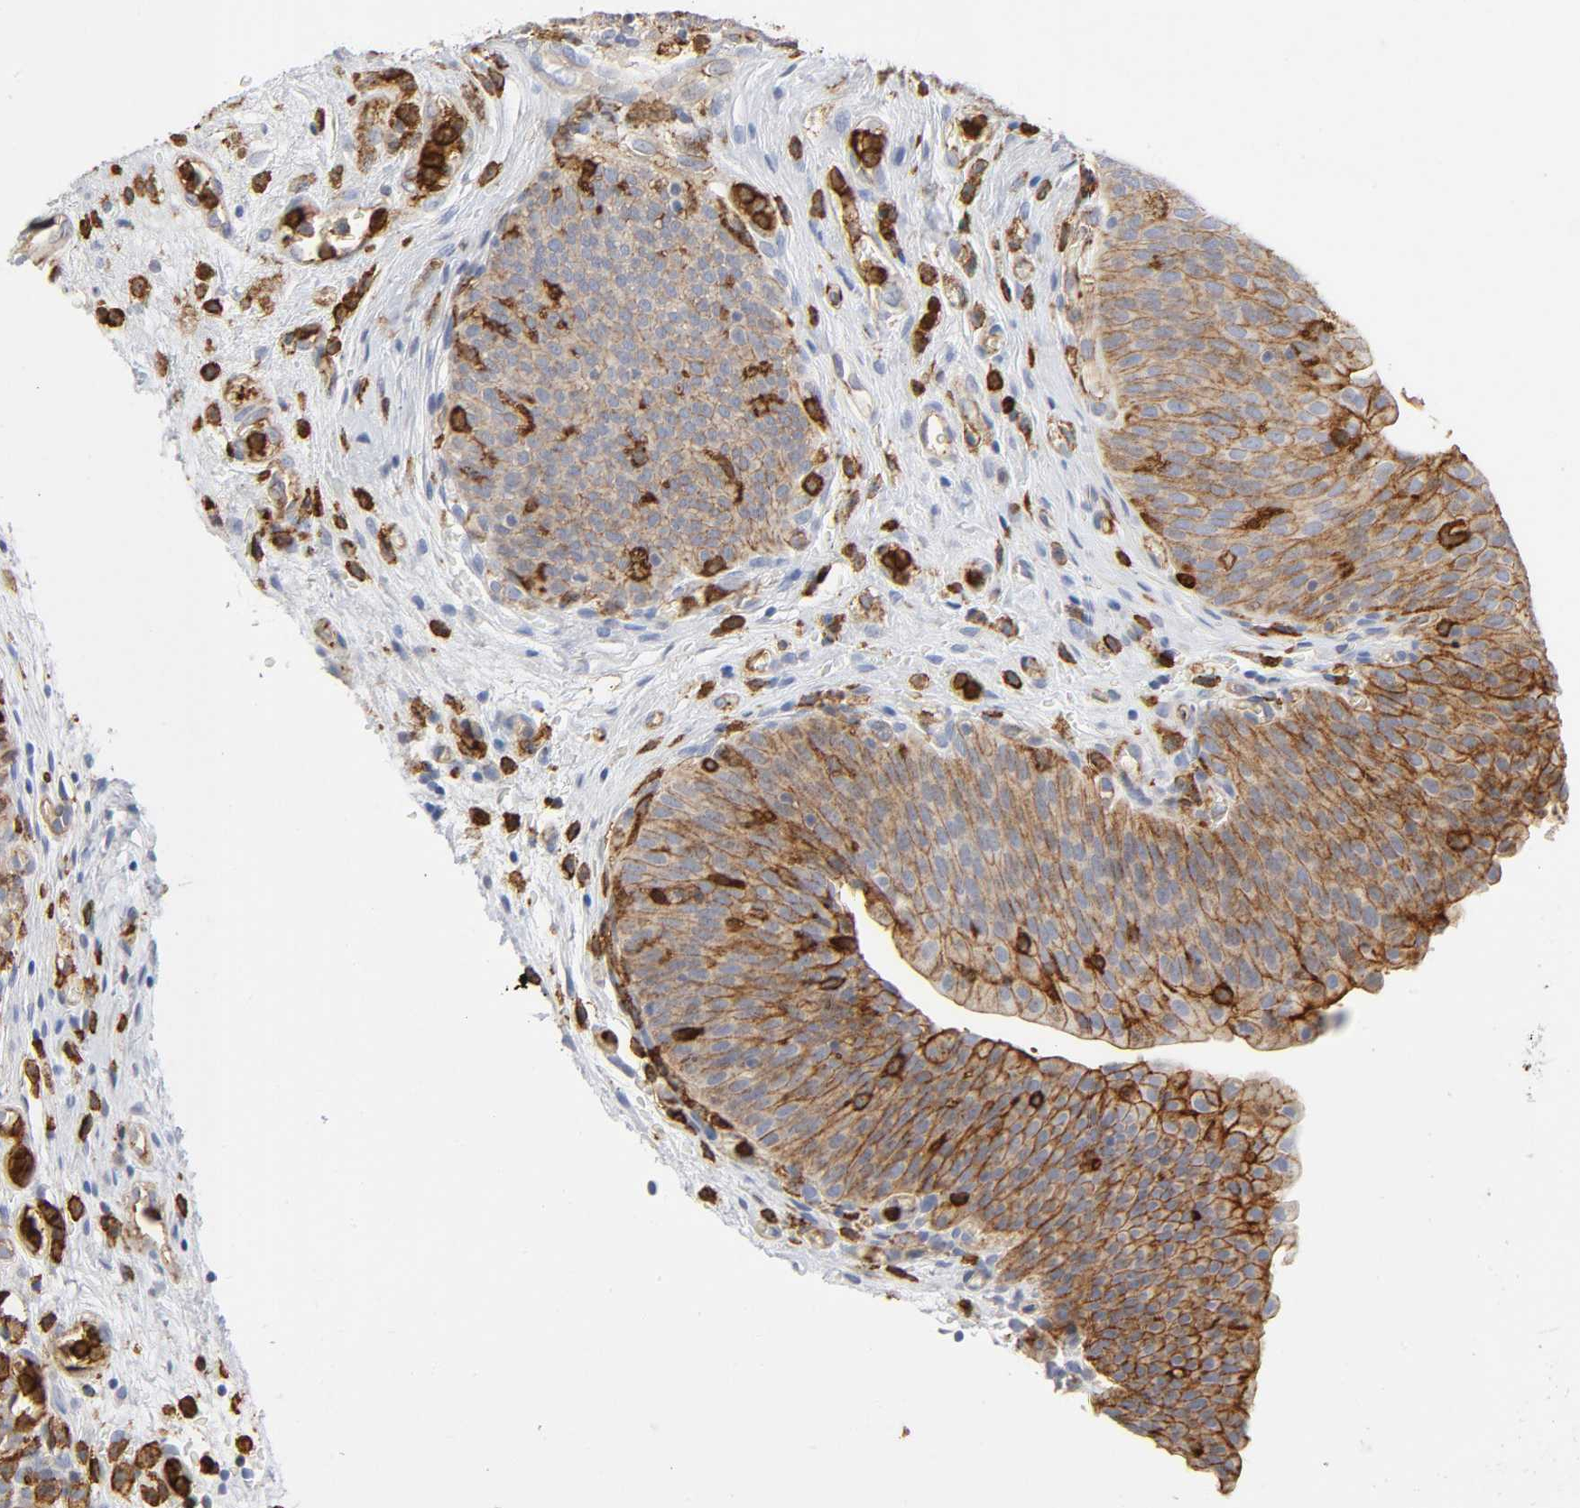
{"staining": {"intensity": "weak", "quantity": "25%-75%", "location": "cytoplasmic/membranous"}, "tissue": "urinary bladder", "cell_type": "Urothelial cells", "image_type": "normal", "snomed": [{"axis": "morphology", "description": "Normal tissue, NOS"}, {"axis": "morphology", "description": "Dysplasia, NOS"}, {"axis": "topography", "description": "Urinary bladder"}], "caption": "The photomicrograph displays immunohistochemical staining of normal urinary bladder. There is weak cytoplasmic/membranous positivity is identified in approximately 25%-75% of urothelial cells.", "gene": "LYN", "patient": {"sex": "male", "age": 35}}